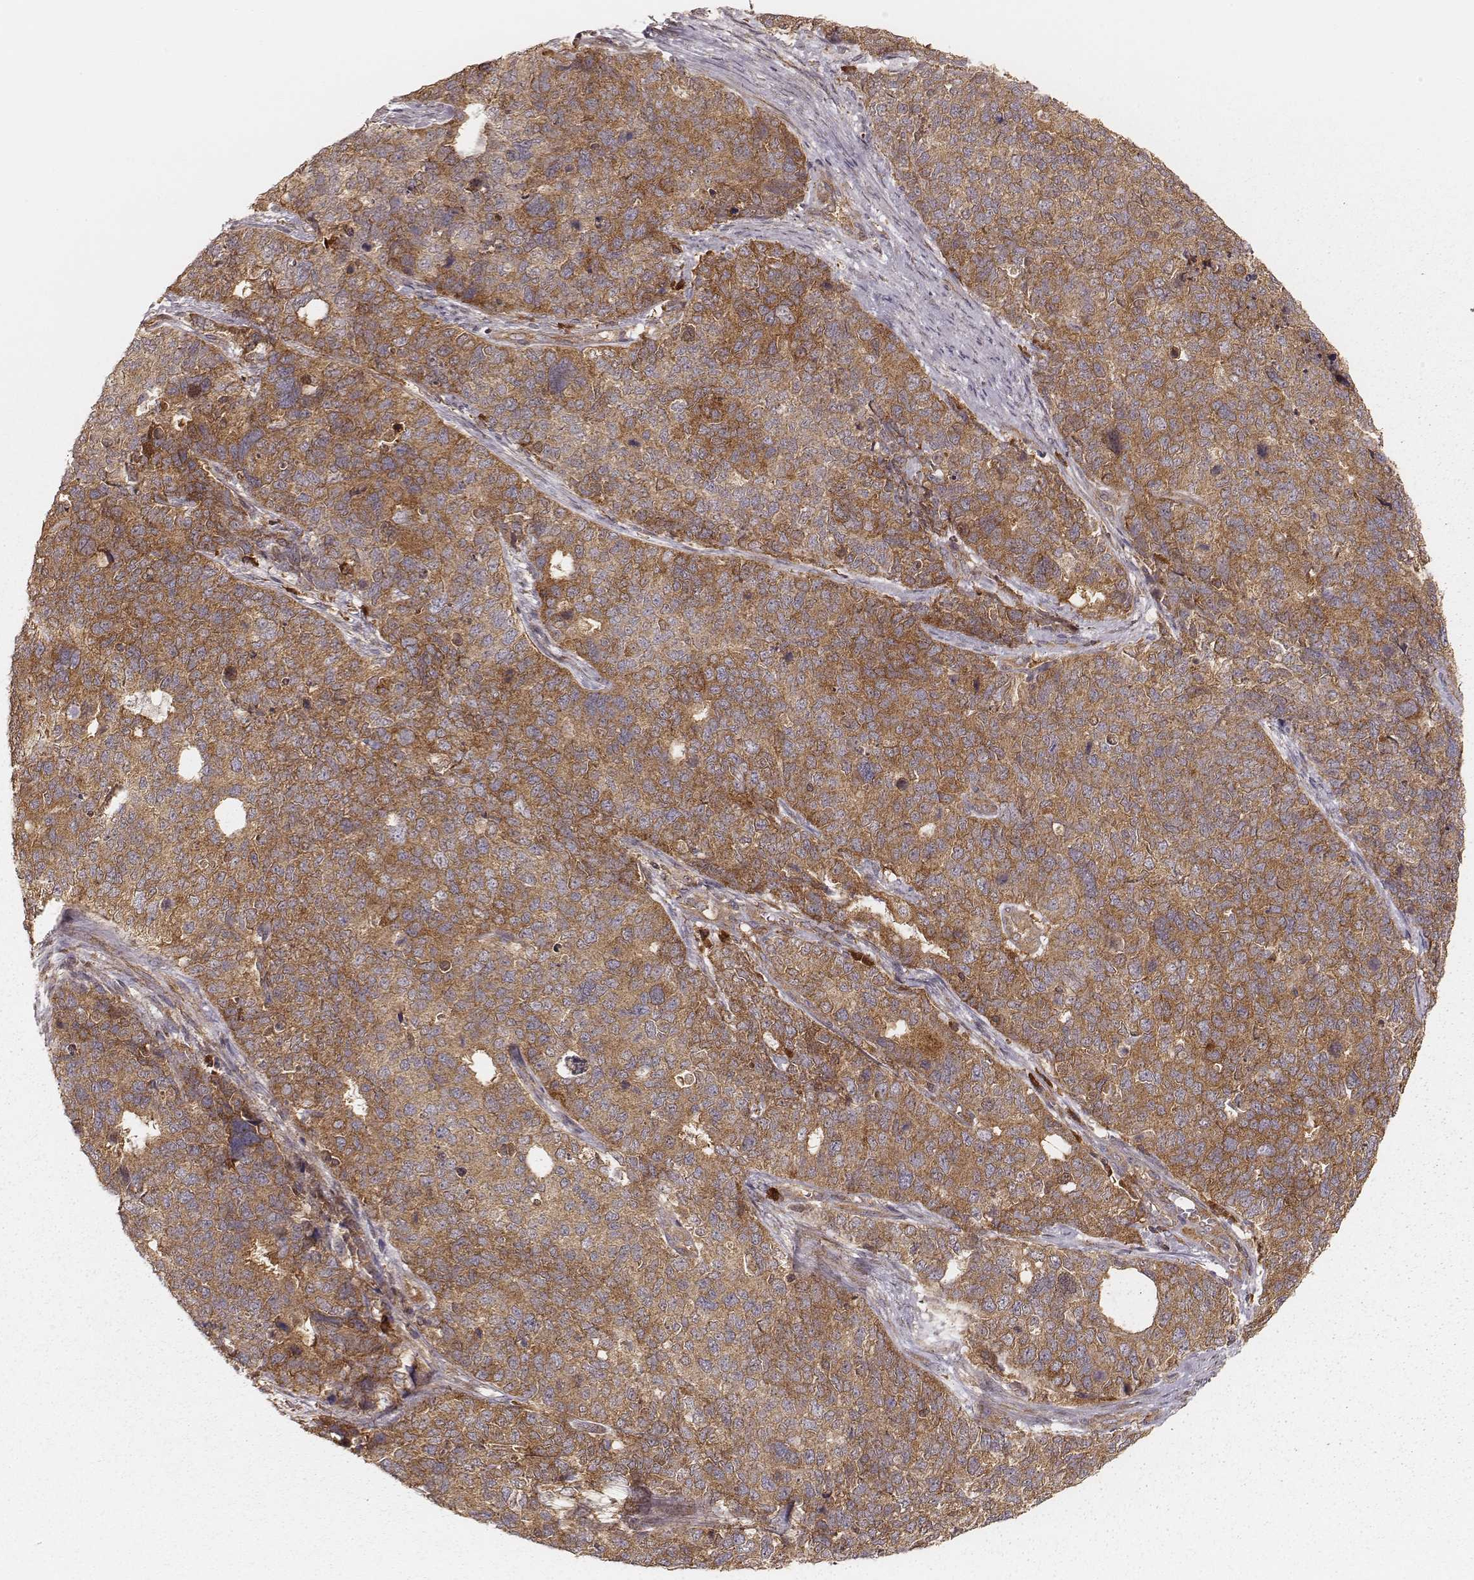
{"staining": {"intensity": "moderate", "quantity": ">75%", "location": "cytoplasmic/membranous"}, "tissue": "cervical cancer", "cell_type": "Tumor cells", "image_type": "cancer", "snomed": [{"axis": "morphology", "description": "Squamous cell carcinoma, NOS"}, {"axis": "topography", "description": "Cervix"}], "caption": "High-magnification brightfield microscopy of cervical cancer stained with DAB (brown) and counterstained with hematoxylin (blue). tumor cells exhibit moderate cytoplasmic/membranous staining is present in approximately>75% of cells.", "gene": "CARS1", "patient": {"sex": "female", "age": 63}}